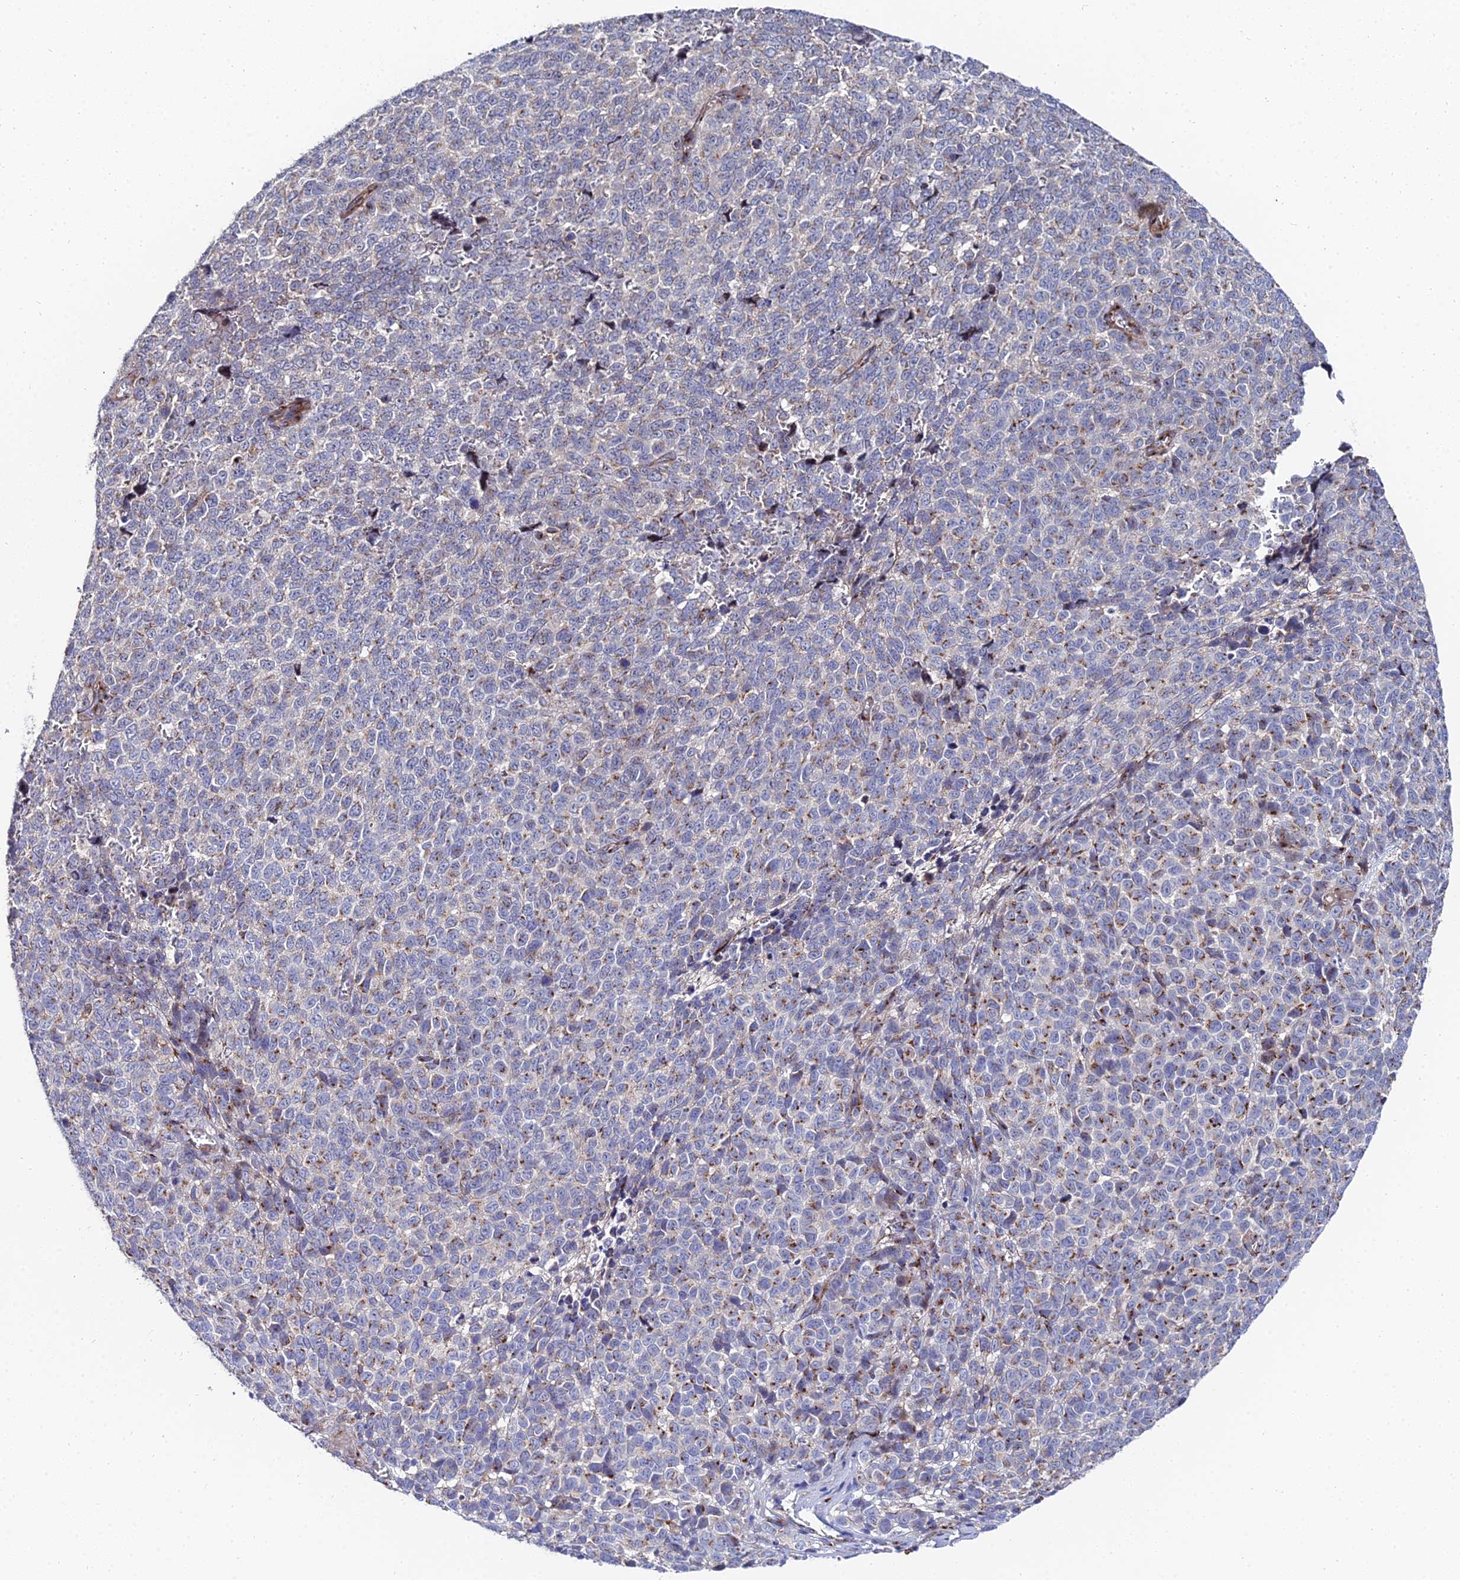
{"staining": {"intensity": "moderate", "quantity": "<25%", "location": "cytoplasmic/membranous"}, "tissue": "melanoma", "cell_type": "Tumor cells", "image_type": "cancer", "snomed": [{"axis": "morphology", "description": "Malignant melanoma, NOS"}, {"axis": "topography", "description": "Nose, NOS"}], "caption": "Moderate cytoplasmic/membranous protein expression is seen in about <25% of tumor cells in melanoma.", "gene": "BORCS8", "patient": {"sex": "female", "age": 48}}